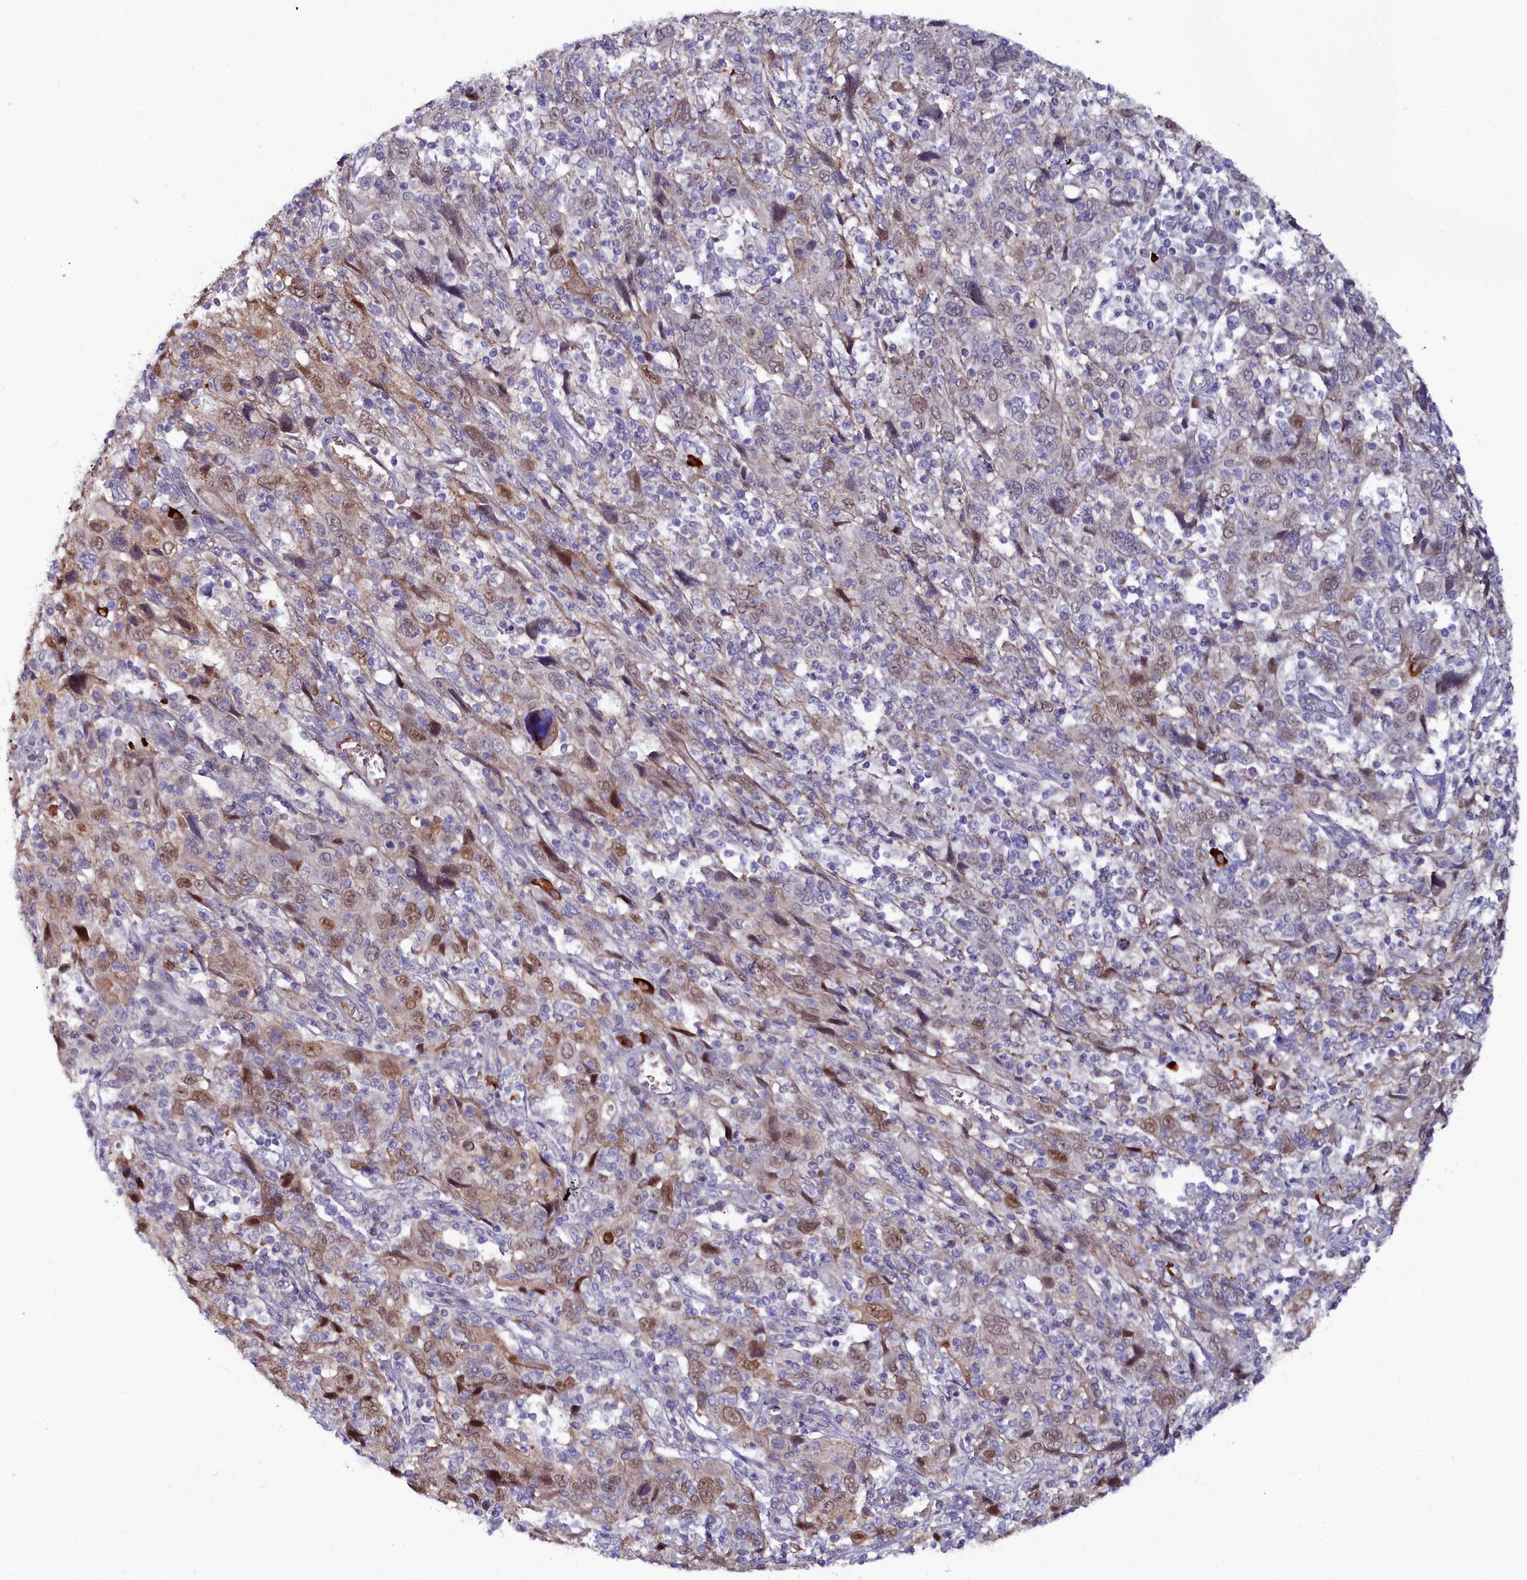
{"staining": {"intensity": "moderate", "quantity": "25%-75%", "location": "cytoplasmic/membranous,nuclear"}, "tissue": "cervical cancer", "cell_type": "Tumor cells", "image_type": "cancer", "snomed": [{"axis": "morphology", "description": "Squamous cell carcinoma, NOS"}, {"axis": "topography", "description": "Cervix"}], "caption": "Immunohistochemistry of cervical cancer reveals medium levels of moderate cytoplasmic/membranous and nuclear positivity in about 25%-75% of tumor cells.", "gene": "KCTD18", "patient": {"sex": "female", "age": 46}}